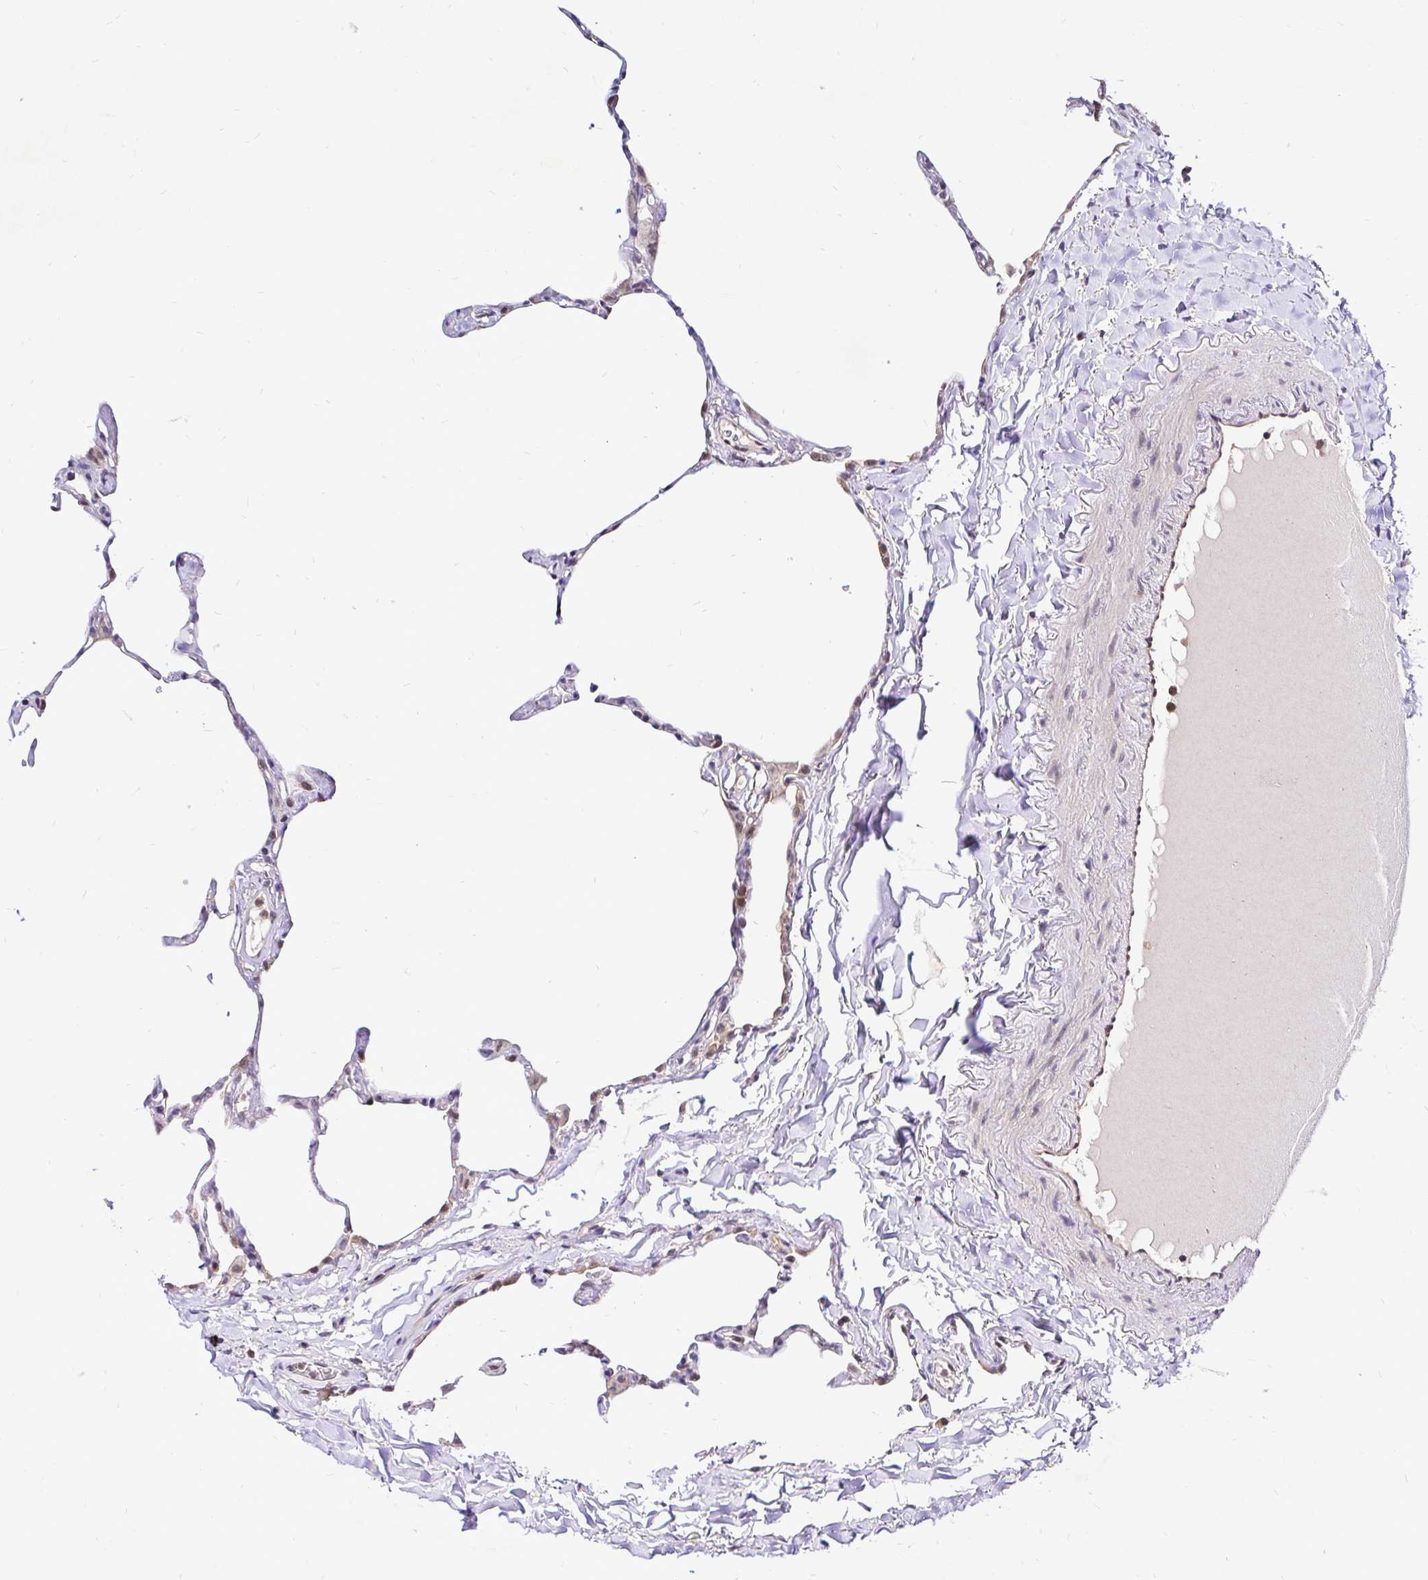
{"staining": {"intensity": "weak", "quantity": "25%-75%", "location": "nuclear"}, "tissue": "lung", "cell_type": "Alveolar cells", "image_type": "normal", "snomed": [{"axis": "morphology", "description": "Normal tissue, NOS"}, {"axis": "topography", "description": "Lung"}], "caption": "Normal lung was stained to show a protein in brown. There is low levels of weak nuclear staining in approximately 25%-75% of alveolar cells.", "gene": "UBE2M", "patient": {"sex": "male", "age": 65}}